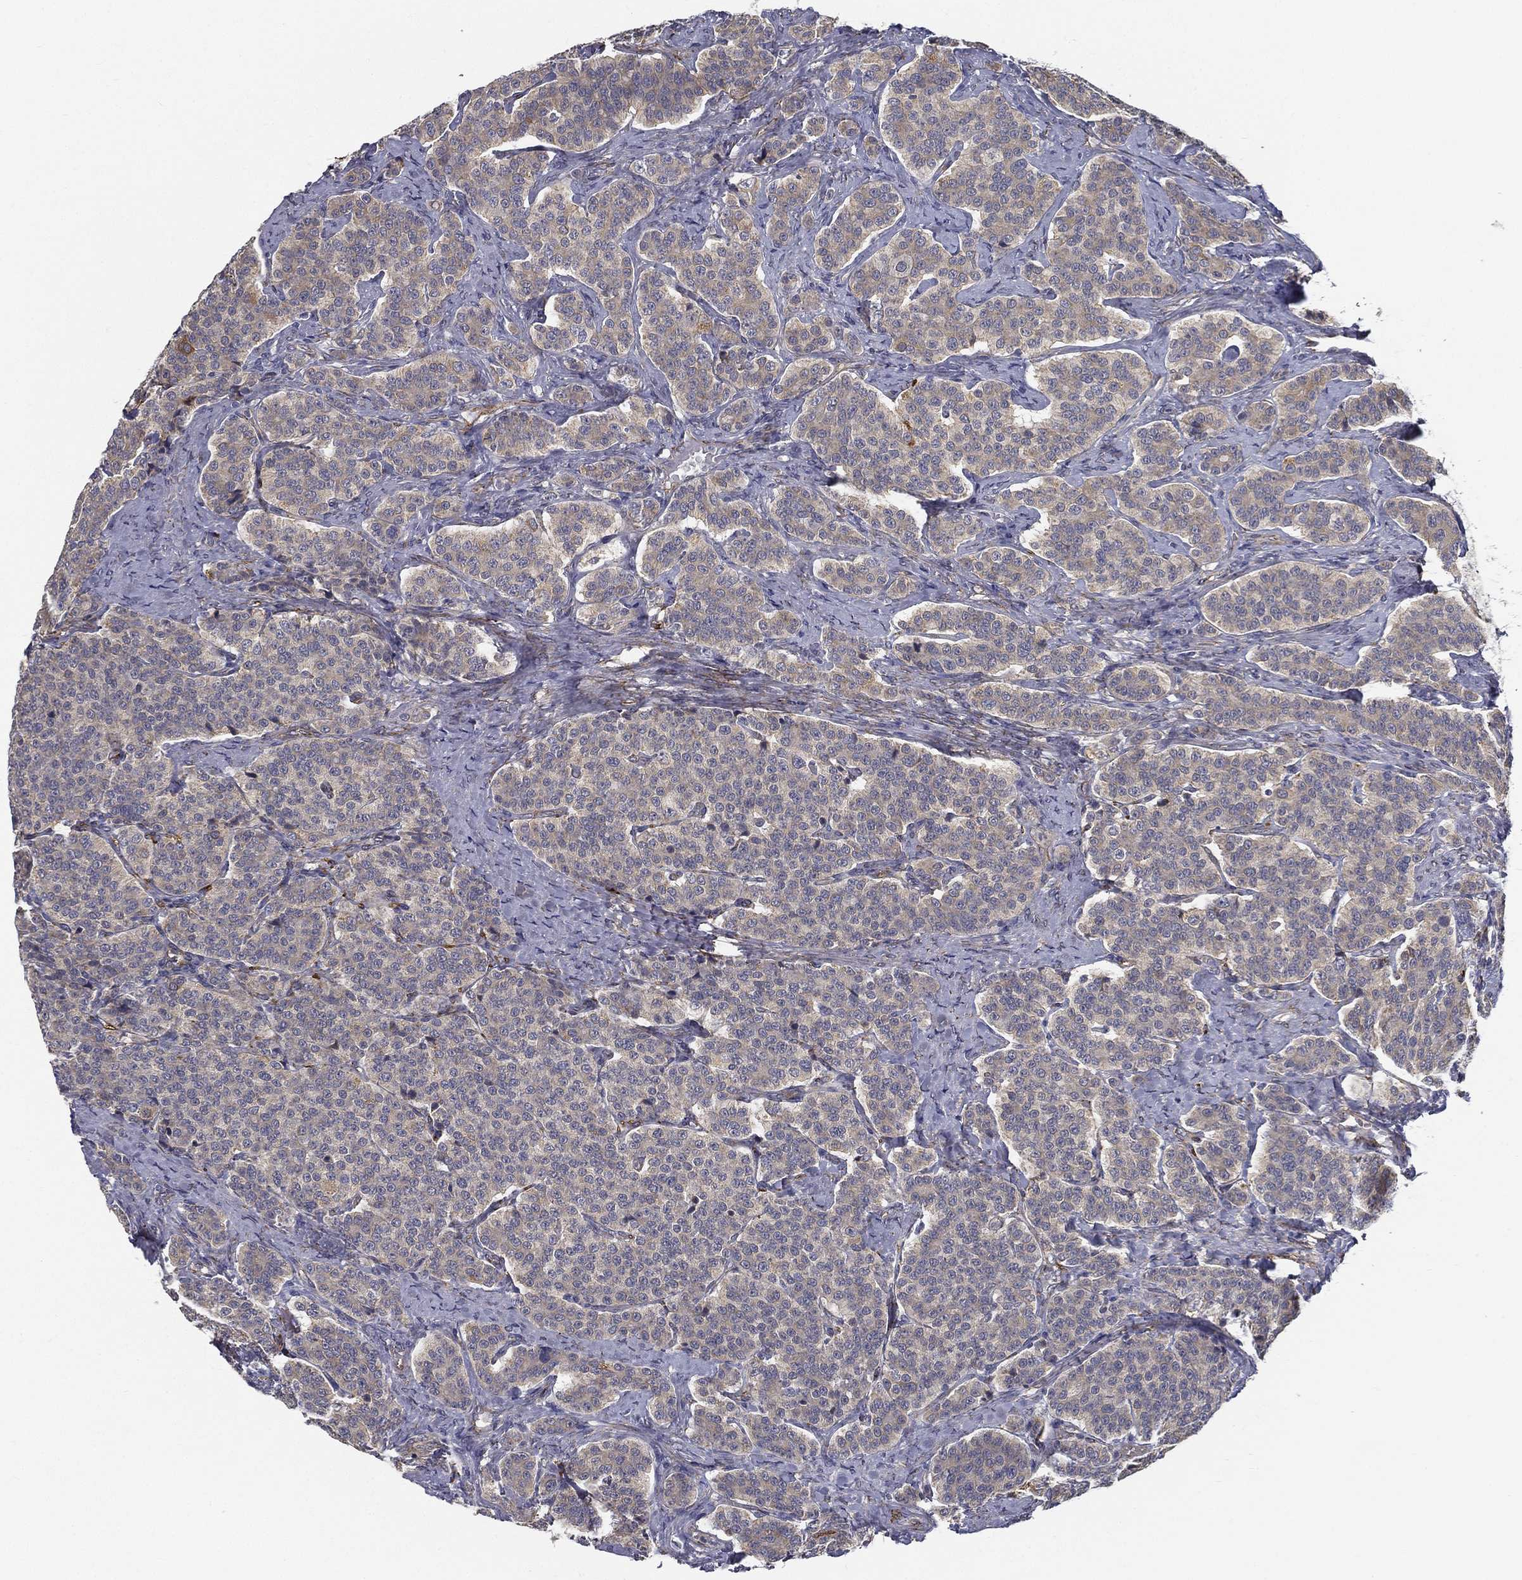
{"staining": {"intensity": "weak", "quantity": "<25%", "location": "cytoplasmic/membranous"}, "tissue": "carcinoid", "cell_type": "Tumor cells", "image_type": "cancer", "snomed": [{"axis": "morphology", "description": "Carcinoid, malignant, NOS"}, {"axis": "topography", "description": "Small intestine"}], "caption": "This is an IHC photomicrograph of human carcinoid. There is no expression in tumor cells.", "gene": "LRRC56", "patient": {"sex": "female", "age": 58}}